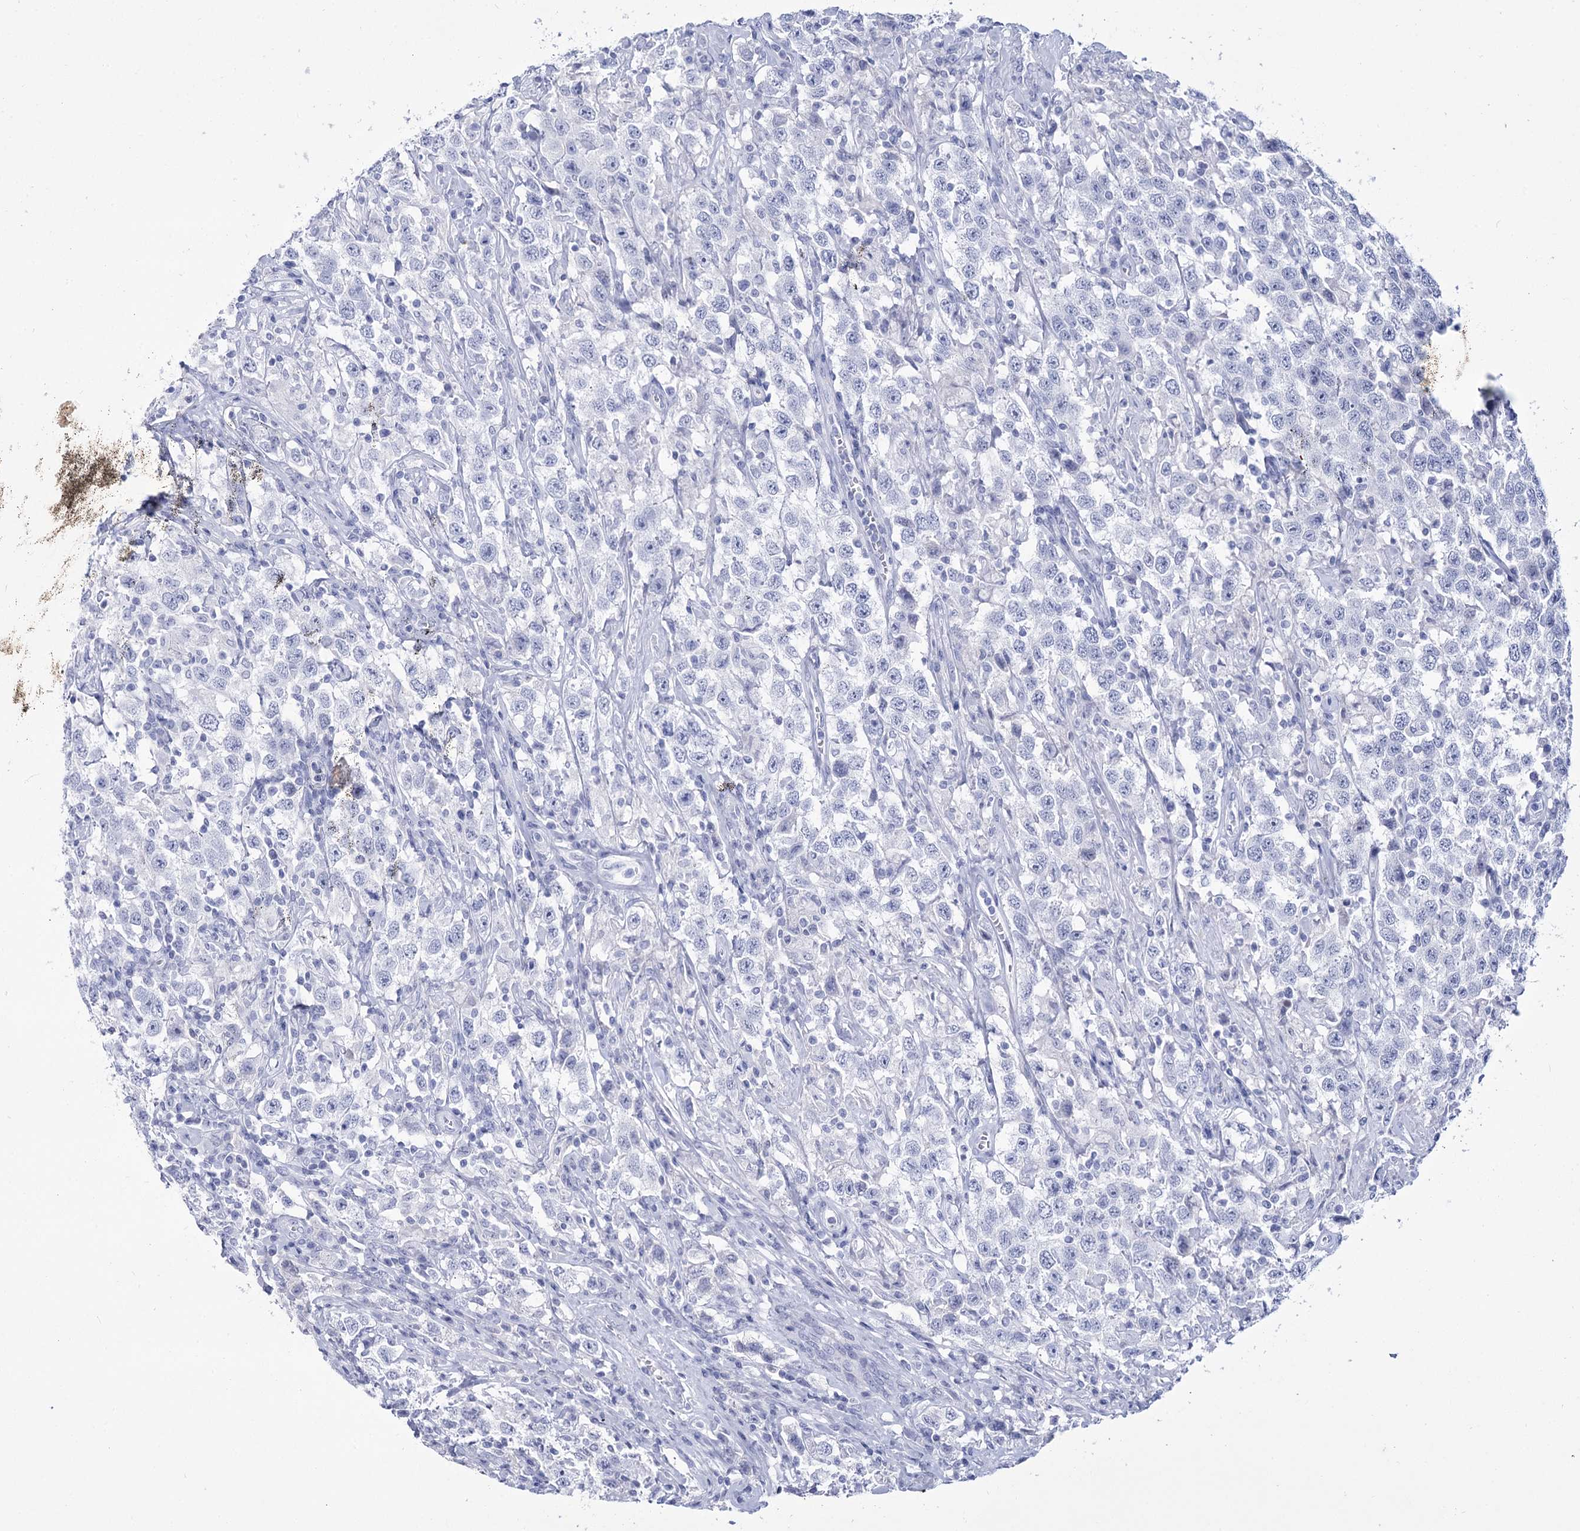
{"staining": {"intensity": "negative", "quantity": "none", "location": "none"}, "tissue": "testis cancer", "cell_type": "Tumor cells", "image_type": "cancer", "snomed": [{"axis": "morphology", "description": "Seminoma, NOS"}, {"axis": "topography", "description": "Testis"}], "caption": "Micrograph shows no protein staining in tumor cells of seminoma (testis) tissue.", "gene": "RNF186", "patient": {"sex": "male", "age": 41}}